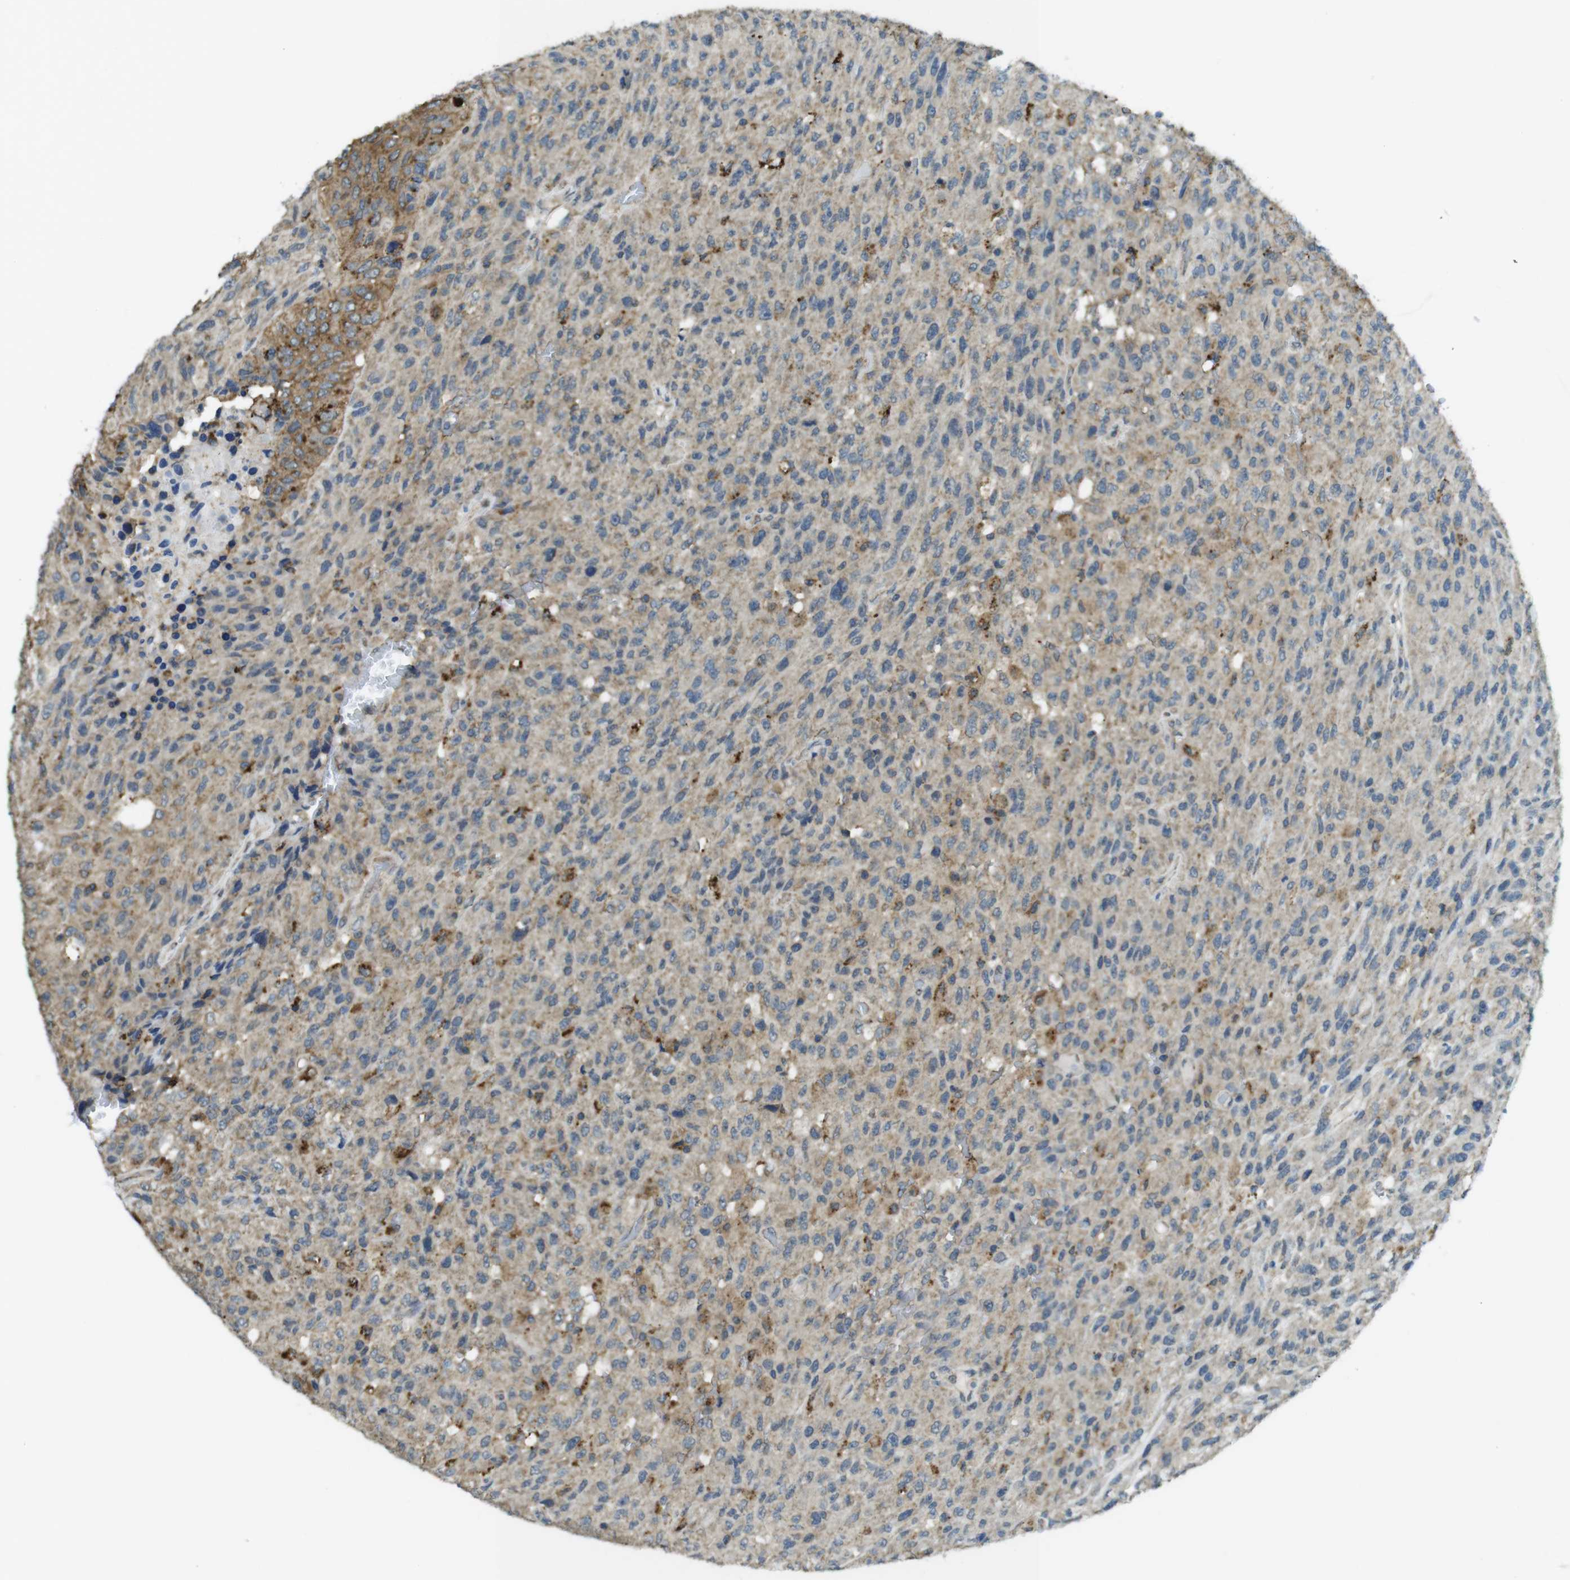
{"staining": {"intensity": "moderate", "quantity": "<25%", "location": "cytoplasmic/membranous"}, "tissue": "urothelial cancer", "cell_type": "Tumor cells", "image_type": "cancer", "snomed": [{"axis": "morphology", "description": "Urothelial carcinoma, High grade"}, {"axis": "topography", "description": "Urinary bladder"}], "caption": "Brown immunohistochemical staining in human urothelial cancer exhibits moderate cytoplasmic/membranous positivity in approximately <25% of tumor cells.", "gene": "BRI3BP", "patient": {"sex": "male", "age": 66}}